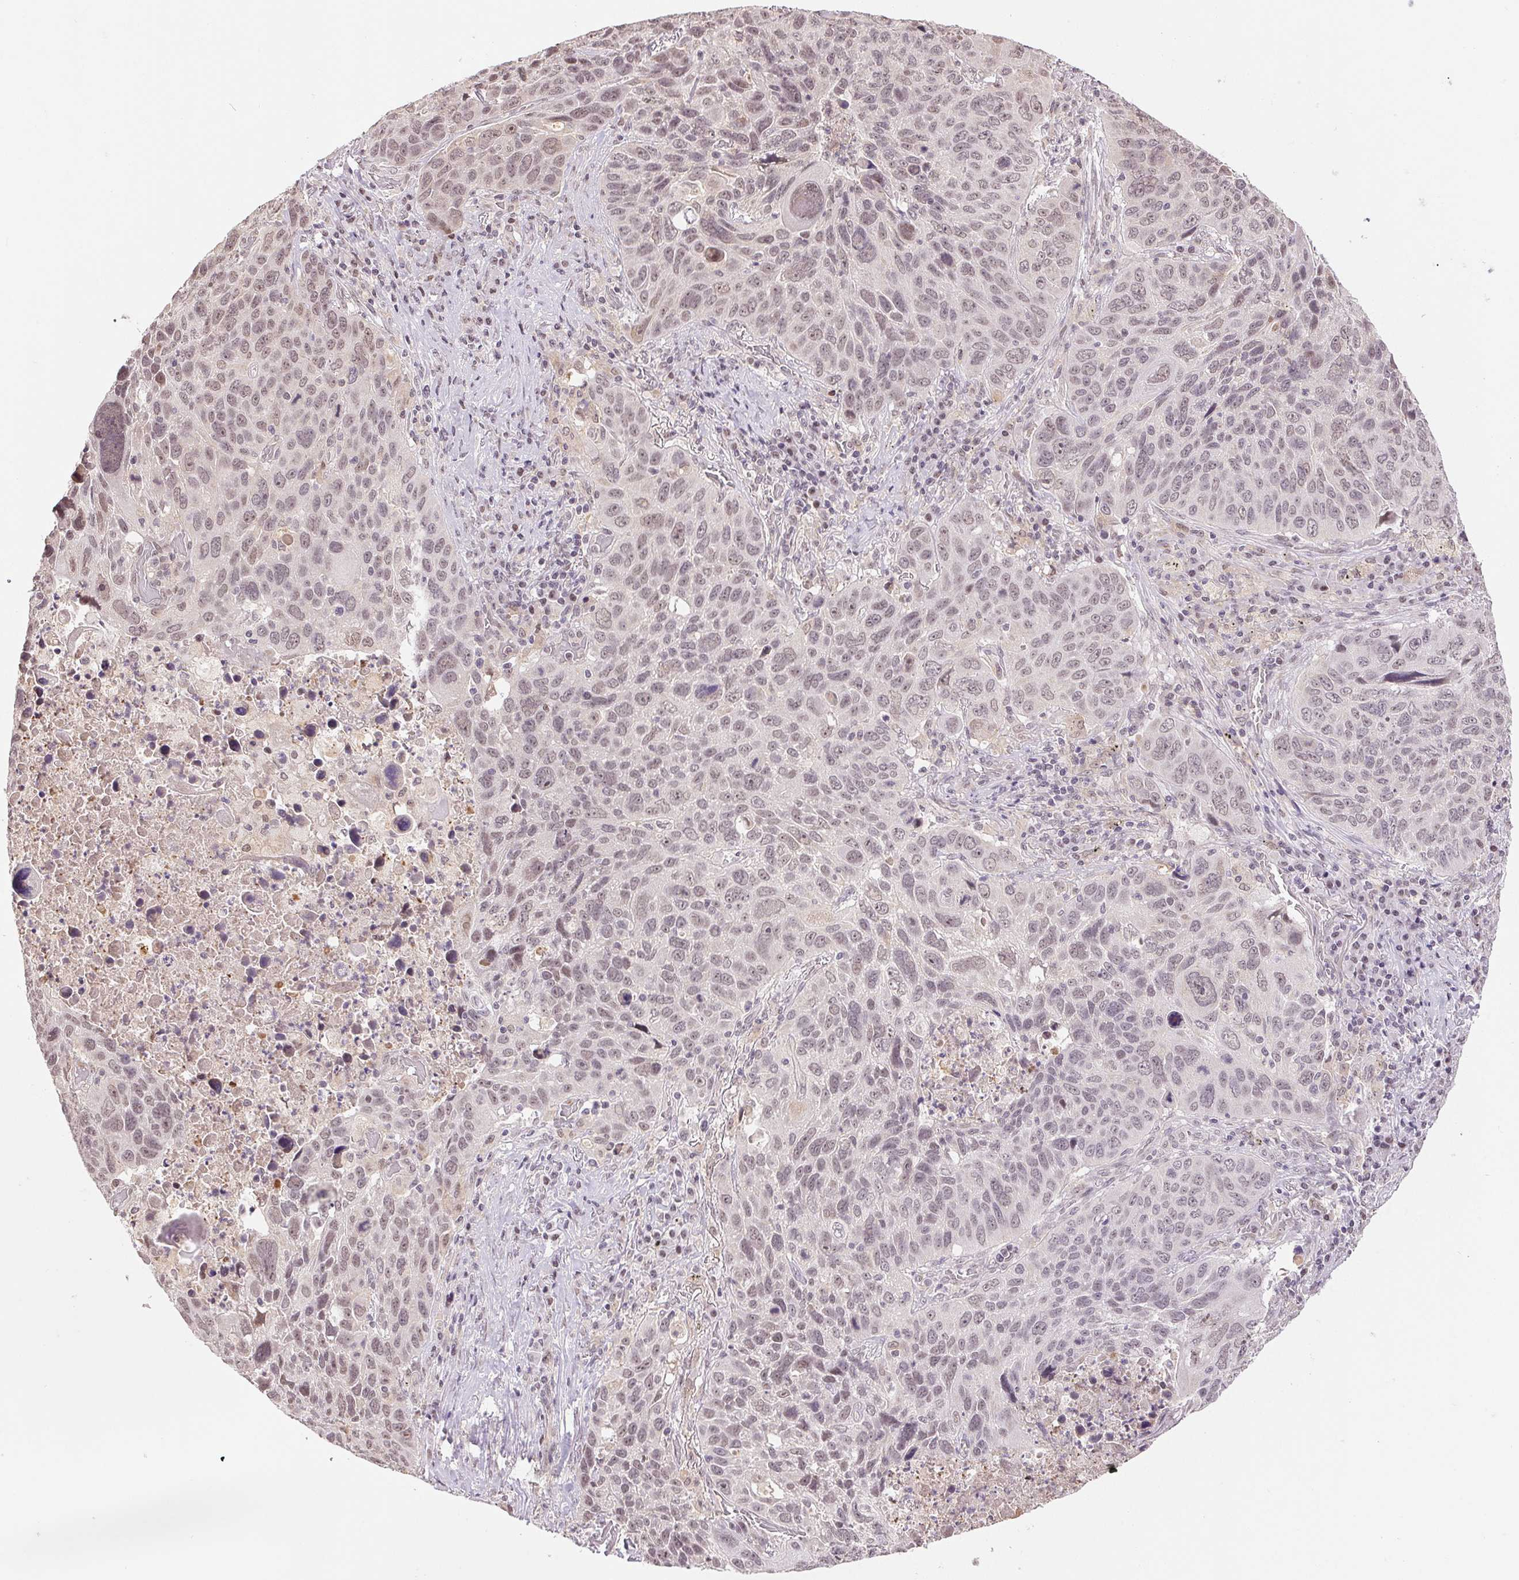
{"staining": {"intensity": "weak", "quantity": "25%-75%", "location": "nuclear"}, "tissue": "lung cancer", "cell_type": "Tumor cells", "image_type": "cancer", "snomed": [{"axis": "morphology", "description": "Squamous cell carcinoma, NOS"}, {"axis": "topography", "description": "Lung"}], "caption": "Squamous cell carcinoma (lung) stained with IHC reveals weak nuclear expression in about 25%-75% of tumor cells.", "gene": "GRHL3", "patient": {"sex": "male", "age": 68}}